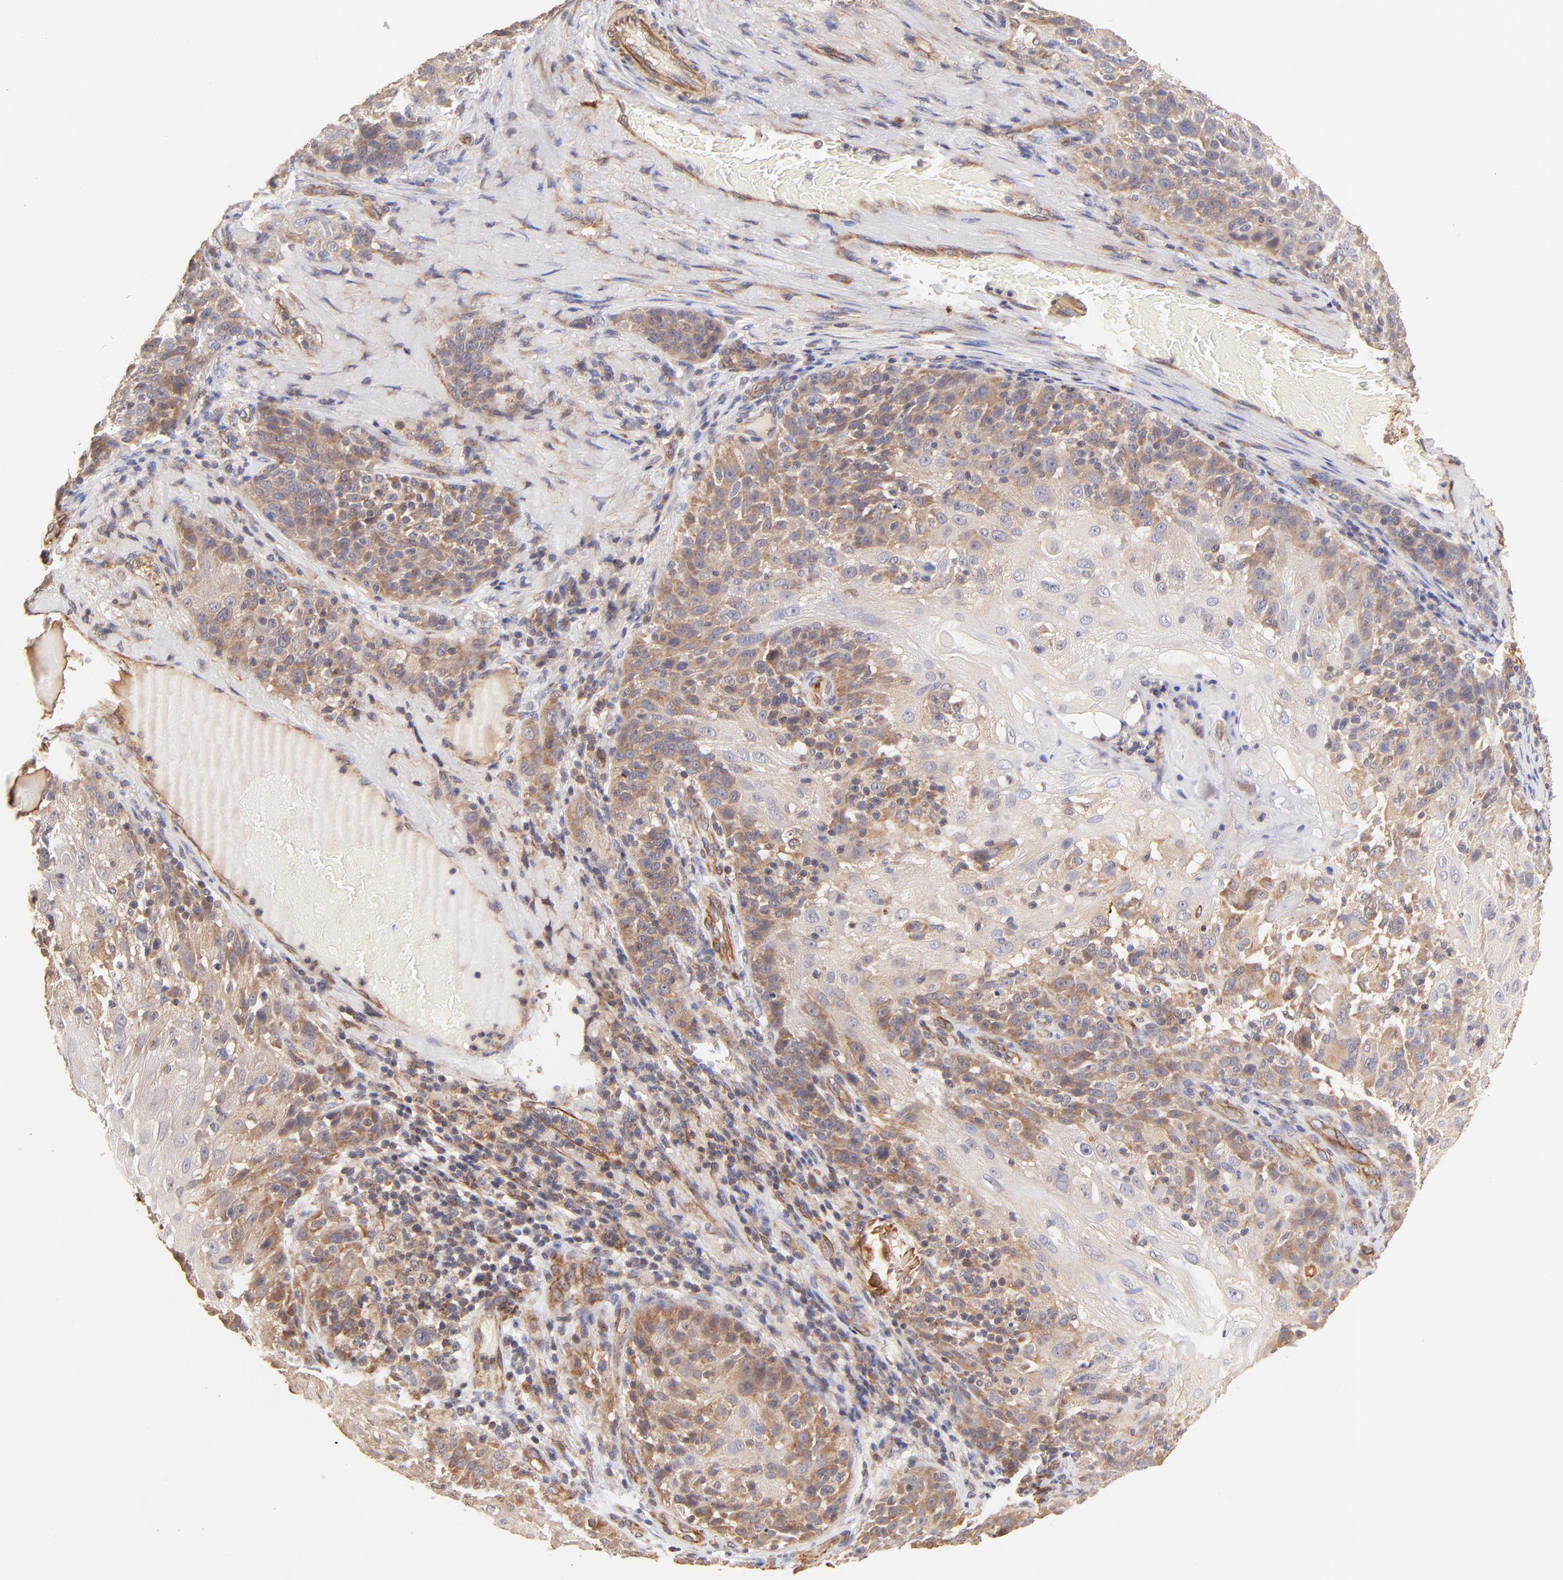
{"staining": {"intensity": "moderate", "quantity": "25%-75%", "location": "cytoplasmic/membranous"}, "tissue": "skin cancer", "cell_type": "Tumor cells", "image_type": "cancer", "snomed": [{"axis": "morphology", "description": "Normal tissue, NOS"}, {"axis": "morphology", "description": "Squamous cell carcinoma, NOS"}, {"axis": "topography", "description": "Skin"}], "caption": "The photomicrograph exhibits staining of skin cancer, revealing moderate cytoplasmic/membranous protein positivity (brown color) within tumor cells. (brown staining indicates protein expression, while blue staining denotes nuclei).", "gene": "TNFAIP3", "patient": {"sex": "female", "age": 83}}